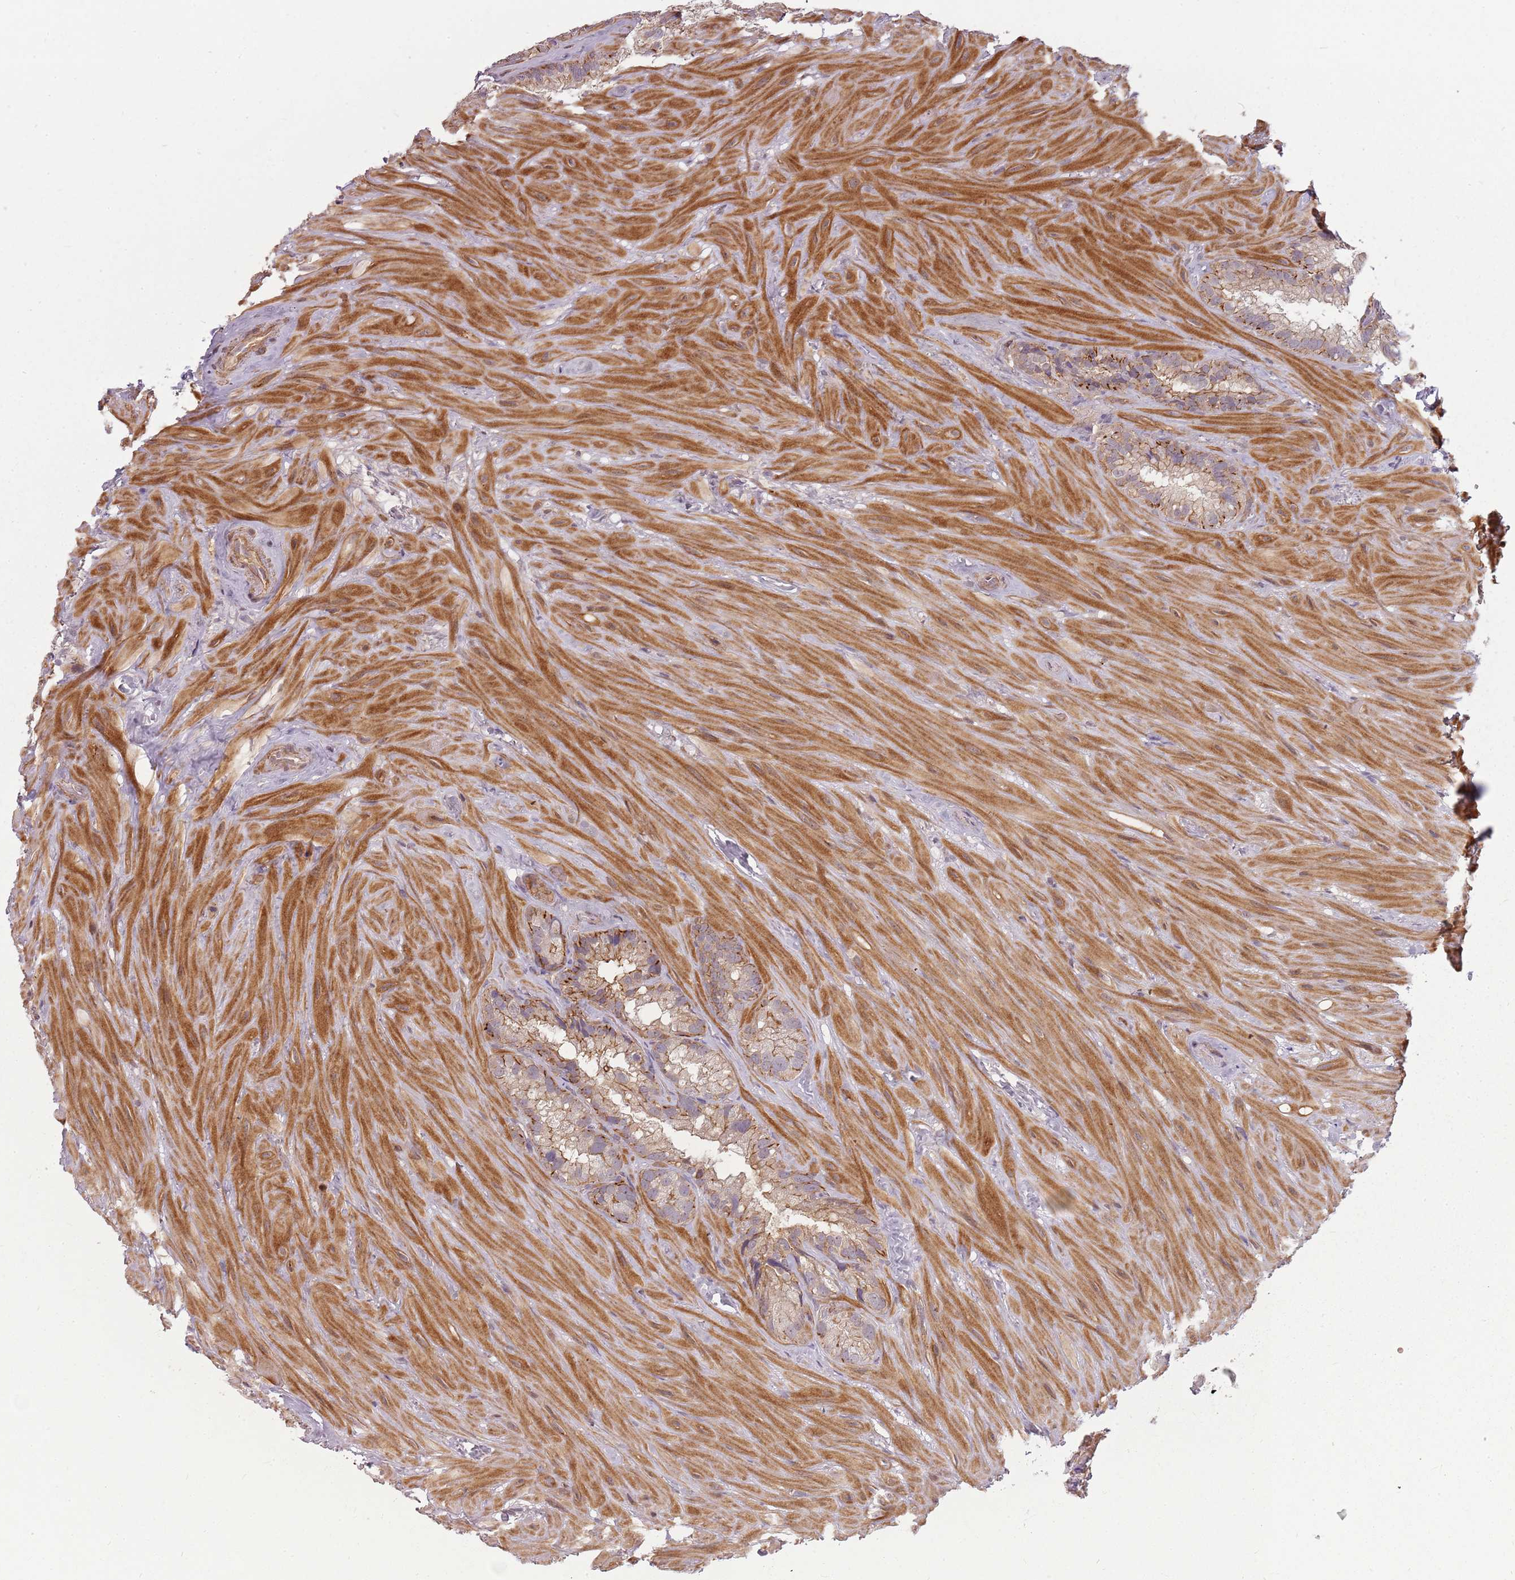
{"staining": {"intensity": "moderate", "quantity": "<25%", "location": "cytoplasmic/membranous"}, "tissue": "seminal vesicle", "cell_type": "Glandular cells", "image_type": "normal", "snomed": [{"axis": "morphology", "description": "Normal tissue, NOS"}, {"axis": "topography", "description": "Prostate"}, {"axis": "topography", "description": "Seminal veicle"}], "caption": "Glandular cells display moderate cytoplasmic/membranous expression in about <25% of cells in benign seminal vesicle.", "gene": "PPP1R14C", "patient": {"sex": "male", "age": 68}}